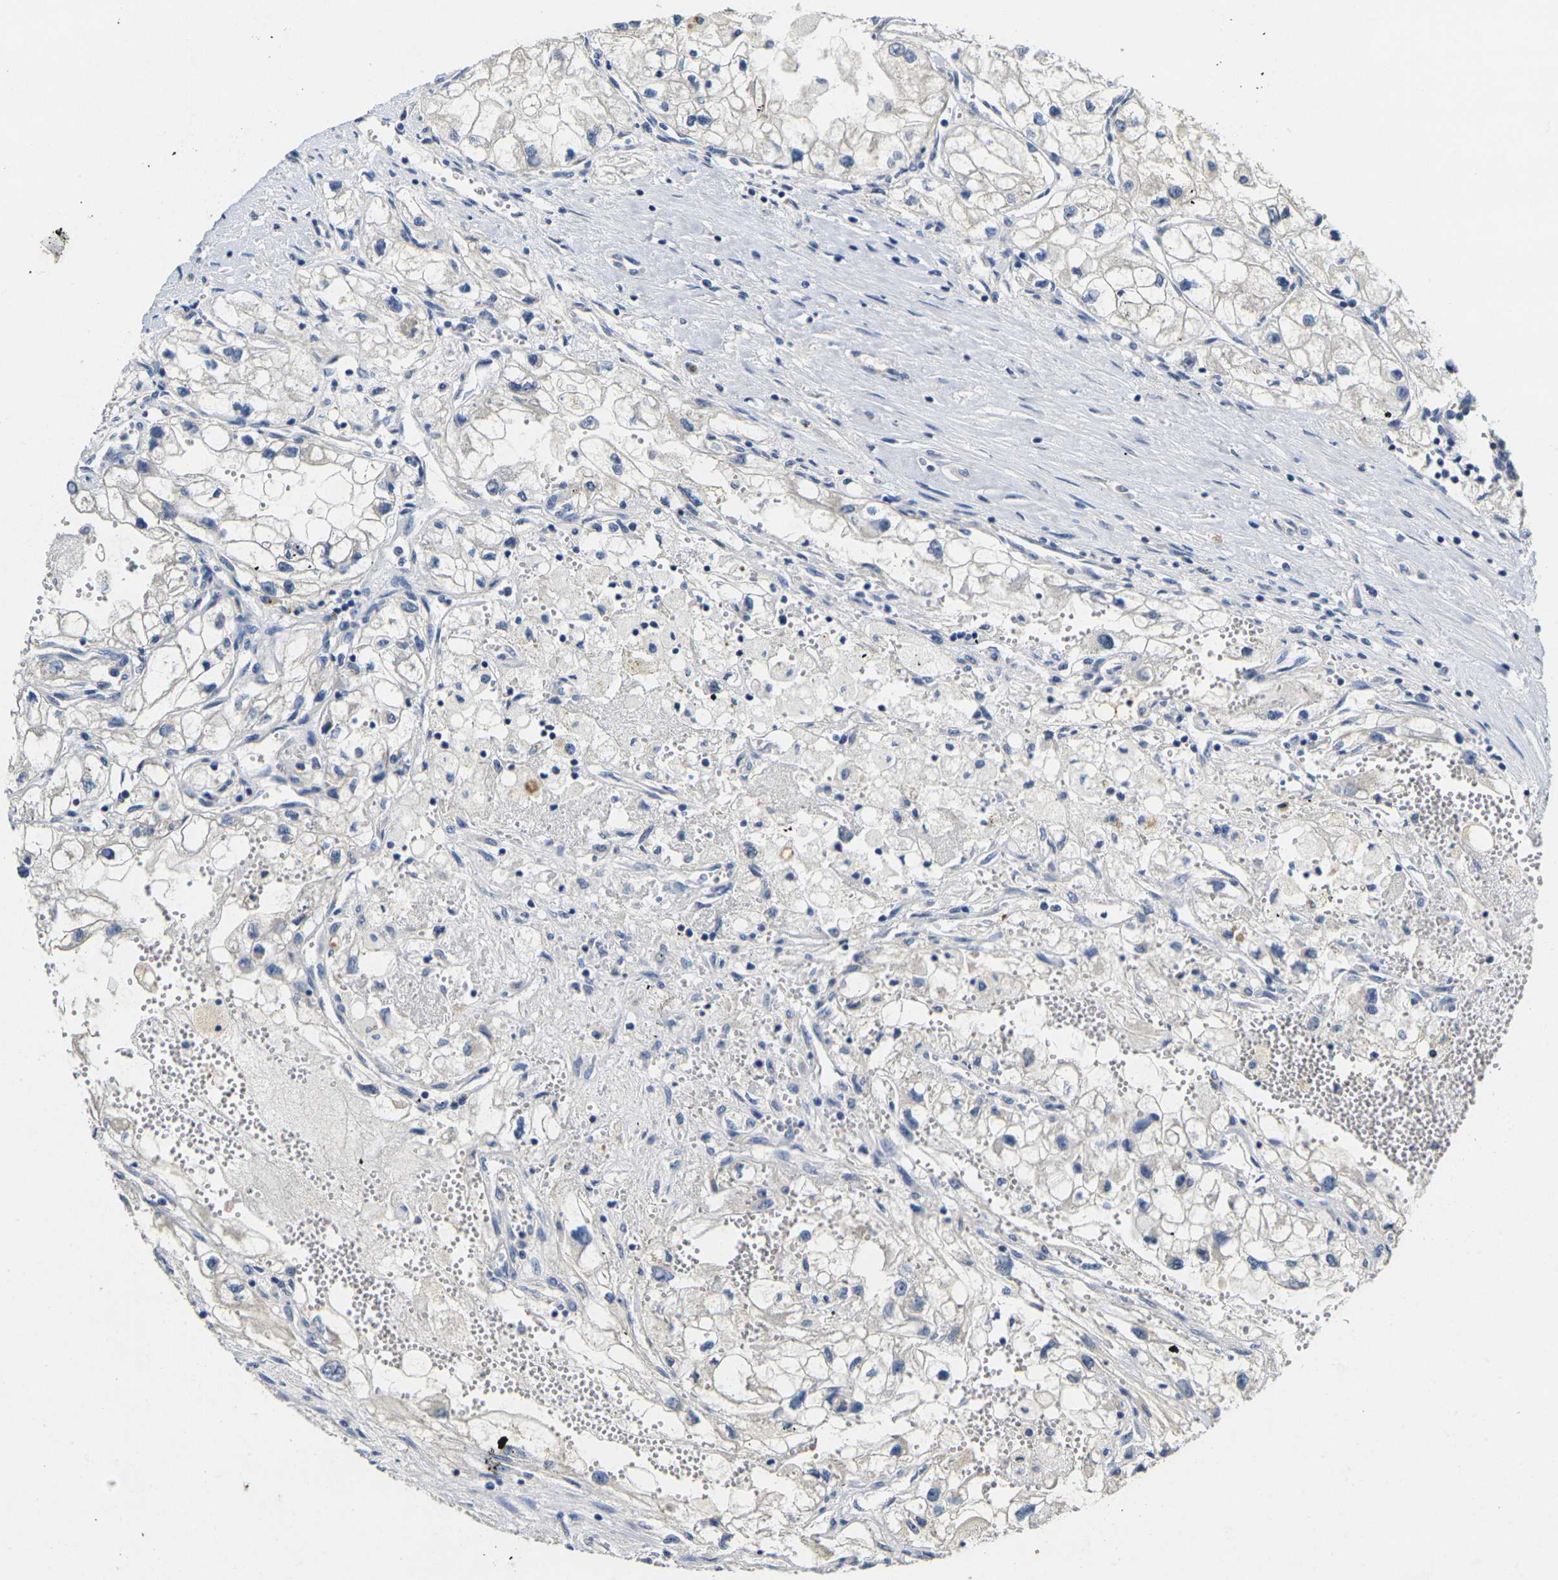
{"staining": {"intensity": "negative", "quantity": "none", "location": "none"}, "tissue": "renal cancer", "cell_type": "Tumor cells", "image_type": "cancer", "snomed": [{"axis": "morphology", "description": "Adenocarcinoma, NOS"}, {"axis": "topography", "description": "Kidney"}], "caption": "Immunohistochemistry image of neoplastic tissue: human renal cancer stained with DAB (3,3'-diaminobenzidine) displays no significant protein positivity in tumor cells.", "gene": "NOCT", "patient": {"sex": "female", "age": 70}}